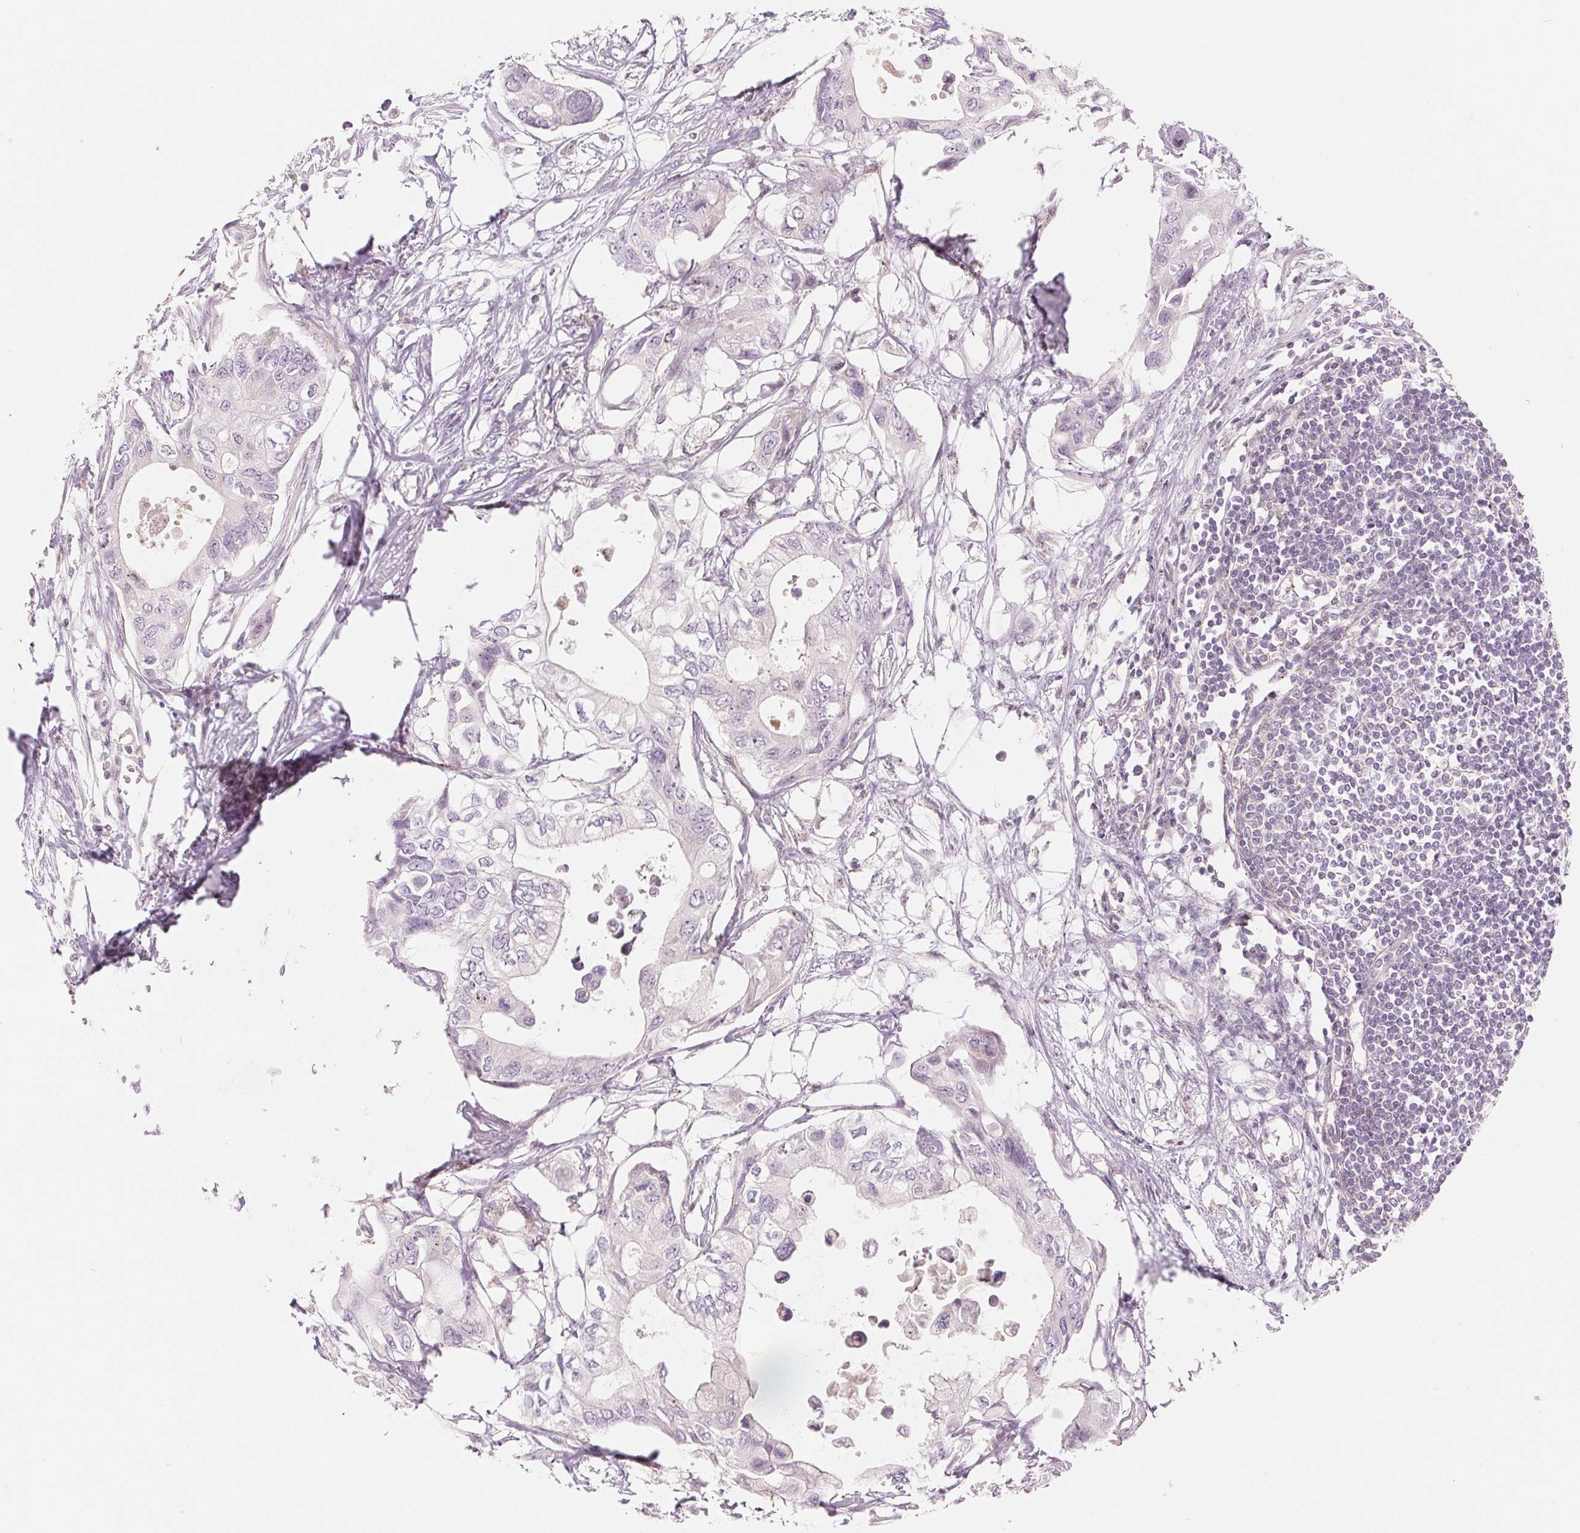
{"staining": {"intensity": "negative", "quantity": "none", "location": "none"}, "tissue": "pancreatic cancer", "cell_type": "Tumor cells", "image_type": "cancer", "snomed": [{"axis": "morphology", "description": "Adenocarcinoma, NOS"}, {"axis": "topography", "description": "Pancreas"}], "caption": "This histopathology image is of pancreatic cancer stained with immunohistochemistry (IHC) to label a protein in brown with the nuclei are counter-stained blue. There is no expression in tumor cells. (DAB (3,3'-diaminobenzidine) IHC, high magnification).", "gene": "SLC17A4", "patient": {"sex": "female", "age": 63}}